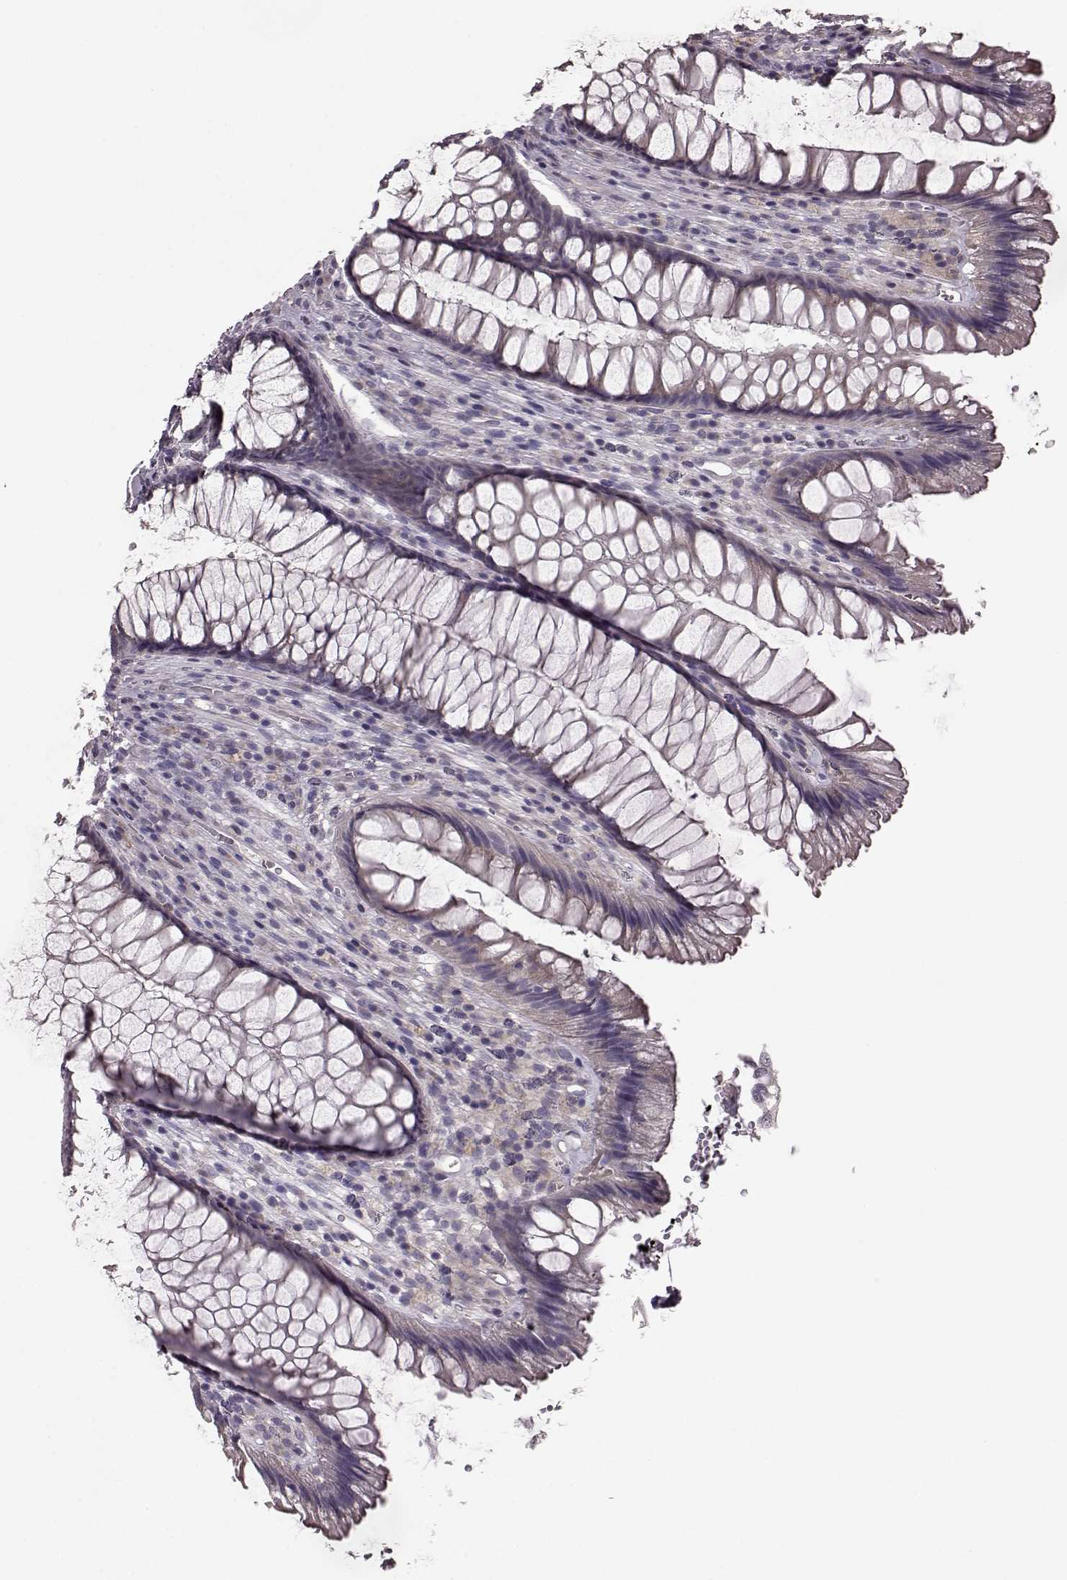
{"staining": {"intensity": "weak", "quantity": "25%-75%", "location": "cytoplasmic/membranous"}, "tissue": "rectum", "cell_type": "Glandular cells", "image_type": "normal", "snomed": [{"axis": "morphology", "description": "Normal tissue, NOS"}, {"axis": "topography", "description": "Smooth muscle"}, {"axis": "topography", "description": "Rectum"}], "caption": "This image displays IHC staining of benign human rectum, with low weak cytoplasmic/membranous expression in approximately 25%-75% of glandular cells.", "gene": "SLC52A3", "patient": {"sex": "male", "age": 53}}